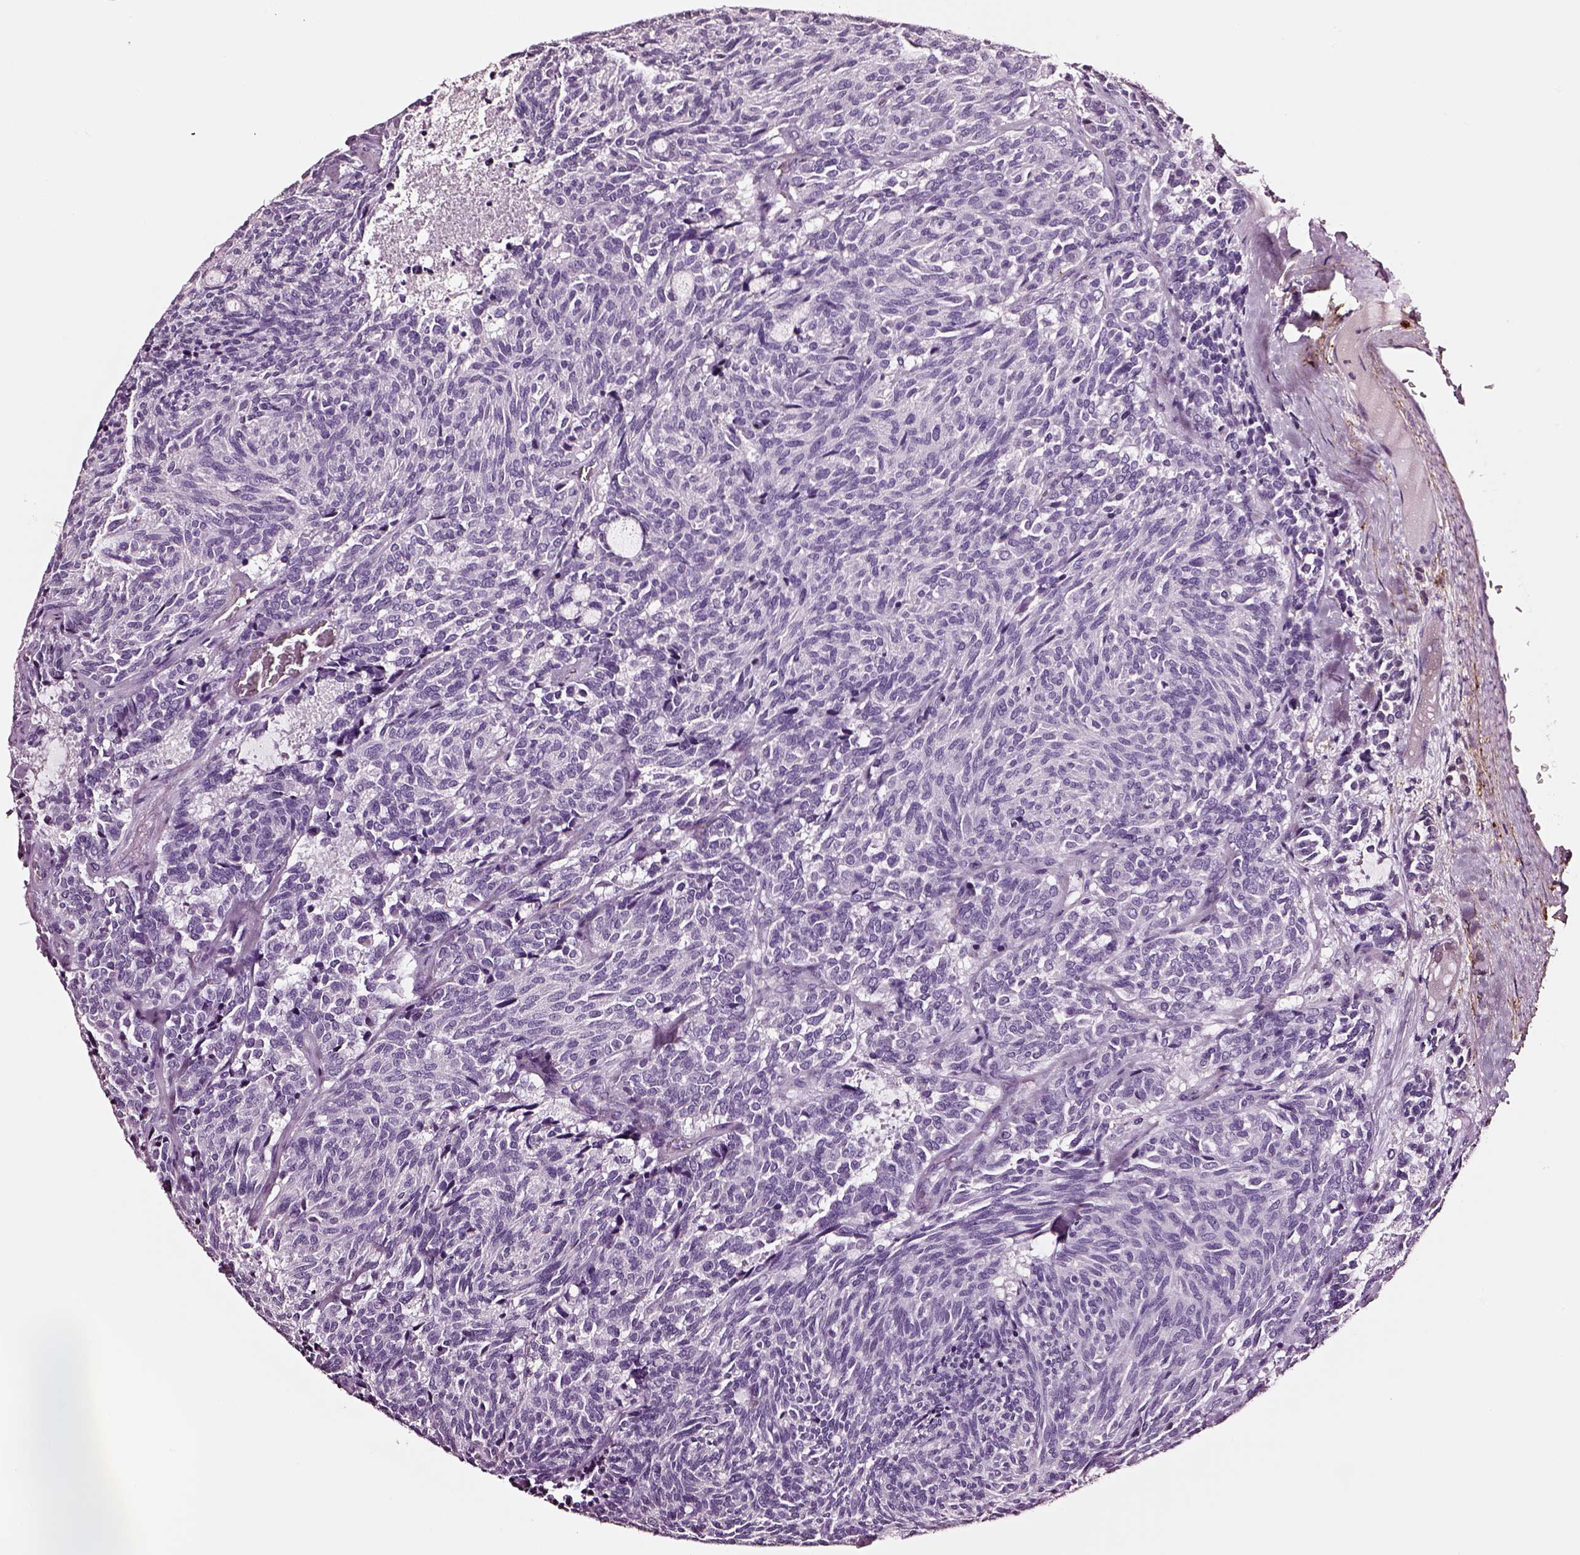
{"staining": {"intensity": "negative", "quantity": "none", "location": "none"}, "tissue": "carcinoid", "cell_type": "Tumor cells", "image_type": "cancer", "snomed": [{"axis": "morphology", "description": "Carcinoid, malignant, NOS"}, {"axis": "topography", "description": "Pancreas"}], "caption": "Tumor cells are negative for protein expression in human carcinoid (malignant).", "gene": "DPEP1", "patient": {"sex": "female", "age": 54}}